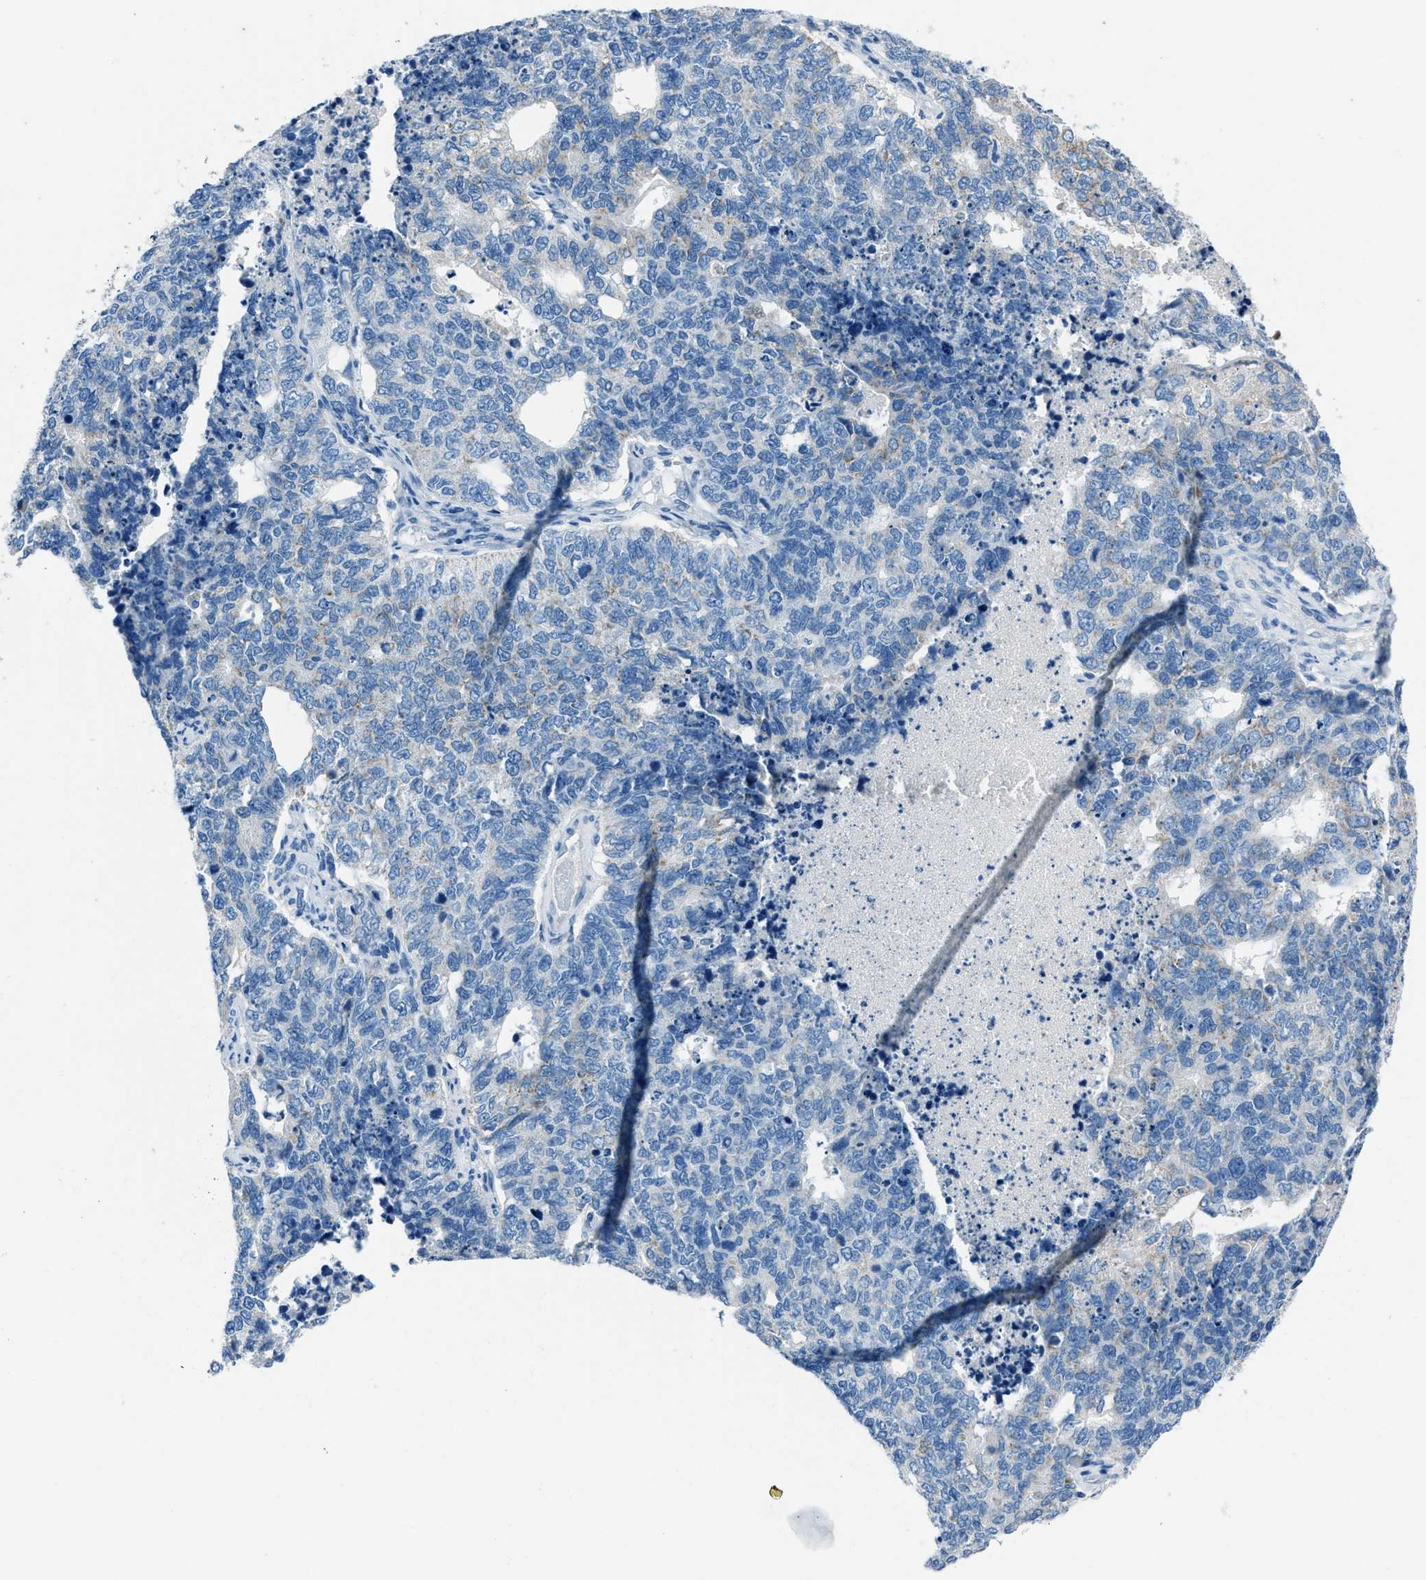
{"staining": {"intensity": "negative", "quantity": "none", "location": "none"}, "tissue": "cervical cancer", "cell_type": "Tumor cells", "image_type": "cancer", "snomed": [{"axis": "morphology", "description": "Squamous cell carcinoma, NOS"}, {"axis": "topography", "description": "Cervix"}], "caption": "Image shows no protein positivity in tumor cells of cervical squamous cell carcinoma tissue.", "gene": "AMACR", "patient": {"sex": "female", "age": 63}}